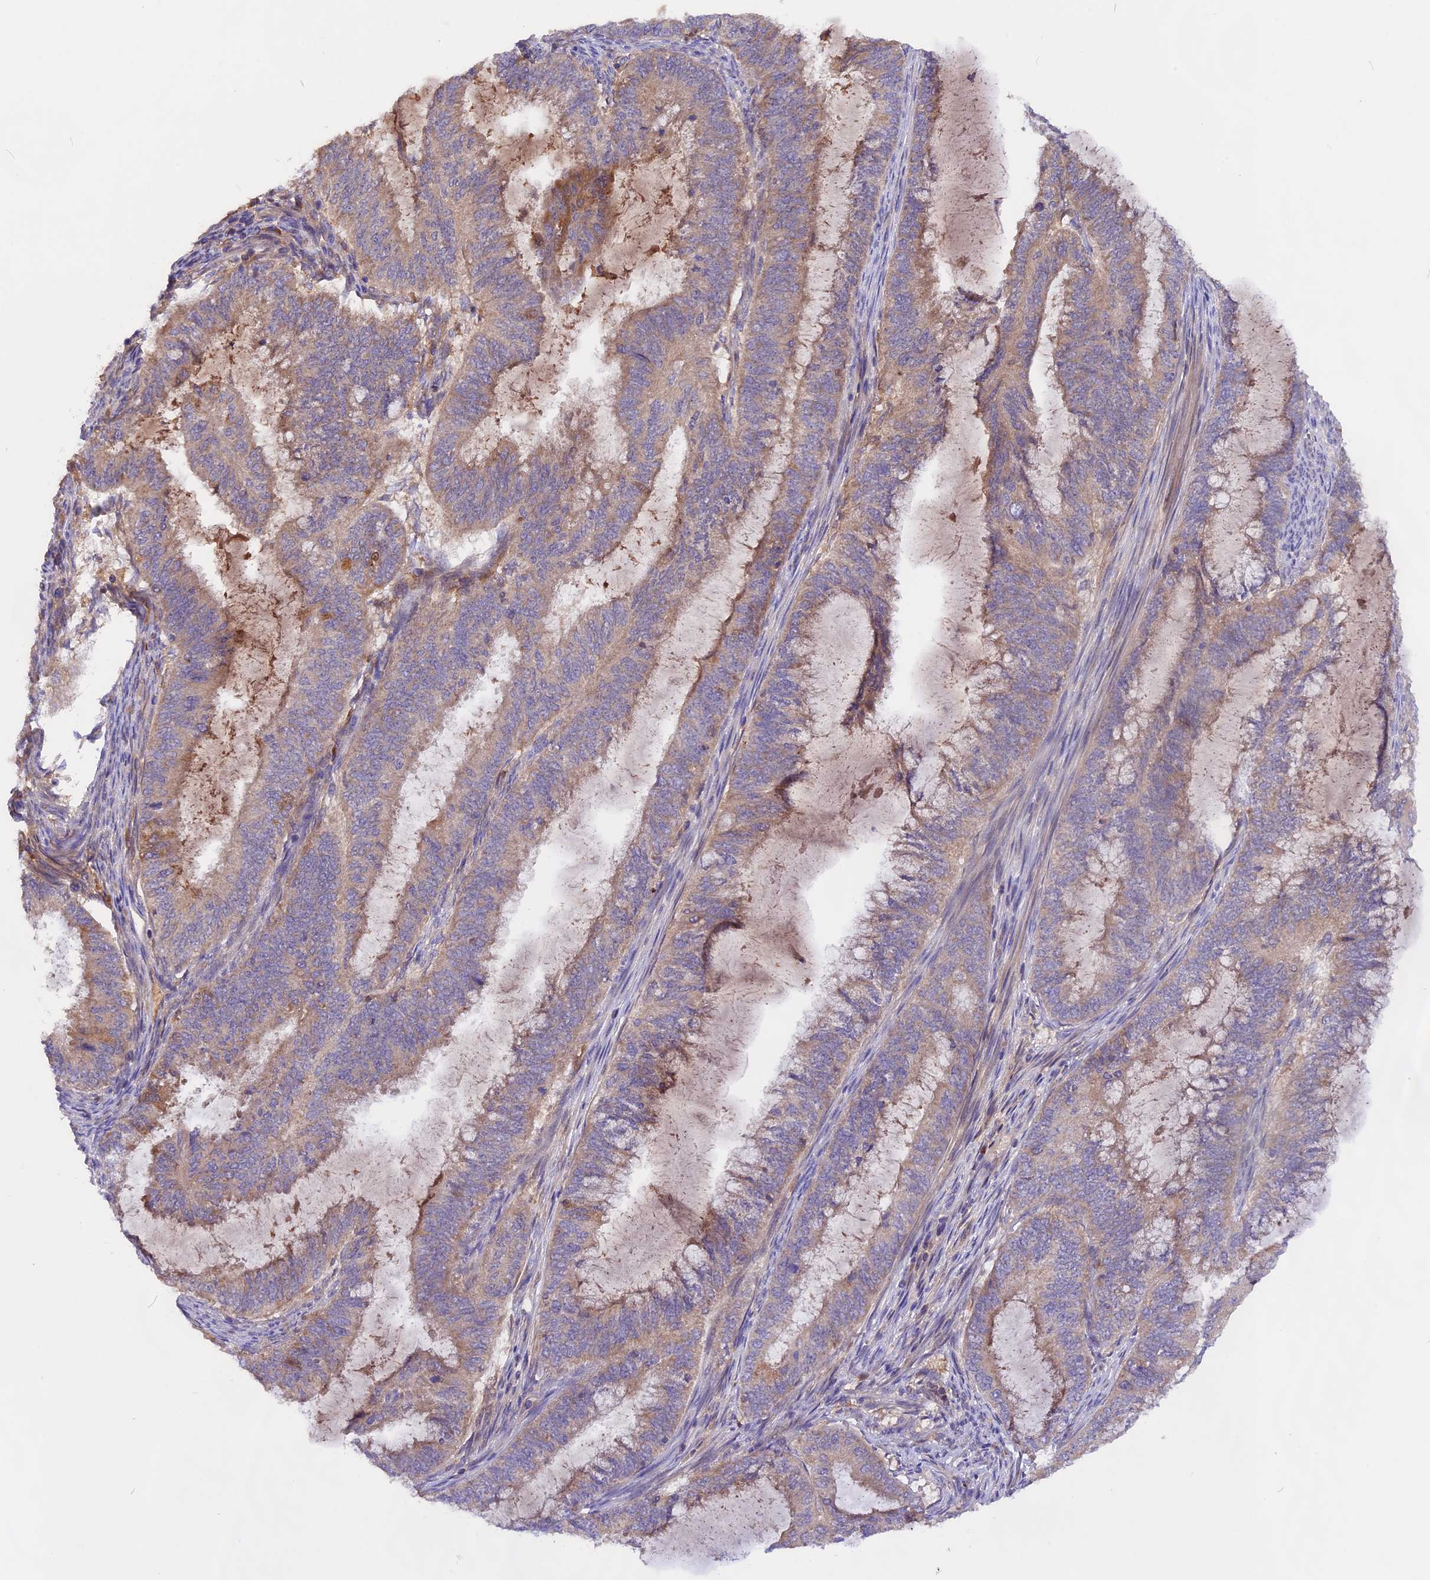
{"staining": {"intensity": "moderate", "quantity": "<25%", "location": "cytoplasmic/membranous"}, "tissue": "endometrial cancer", "cell_type": "Tumor cells", "image_type": "cancer", "snomed": [{"axis": "morphology", "description": "Adenocarcinoma, NOS"}, {"axis": "topography", "description": "Endometrium"}], "caption": "Immunohistochemistry (DAB) staining of adenocarcinoma (endometrial) shows moderate cytoplasmic/membranous protein expression in about <25% of tumor cells.", "gene": "MARK4", "patient": {"sex": "female", "age": 51}}